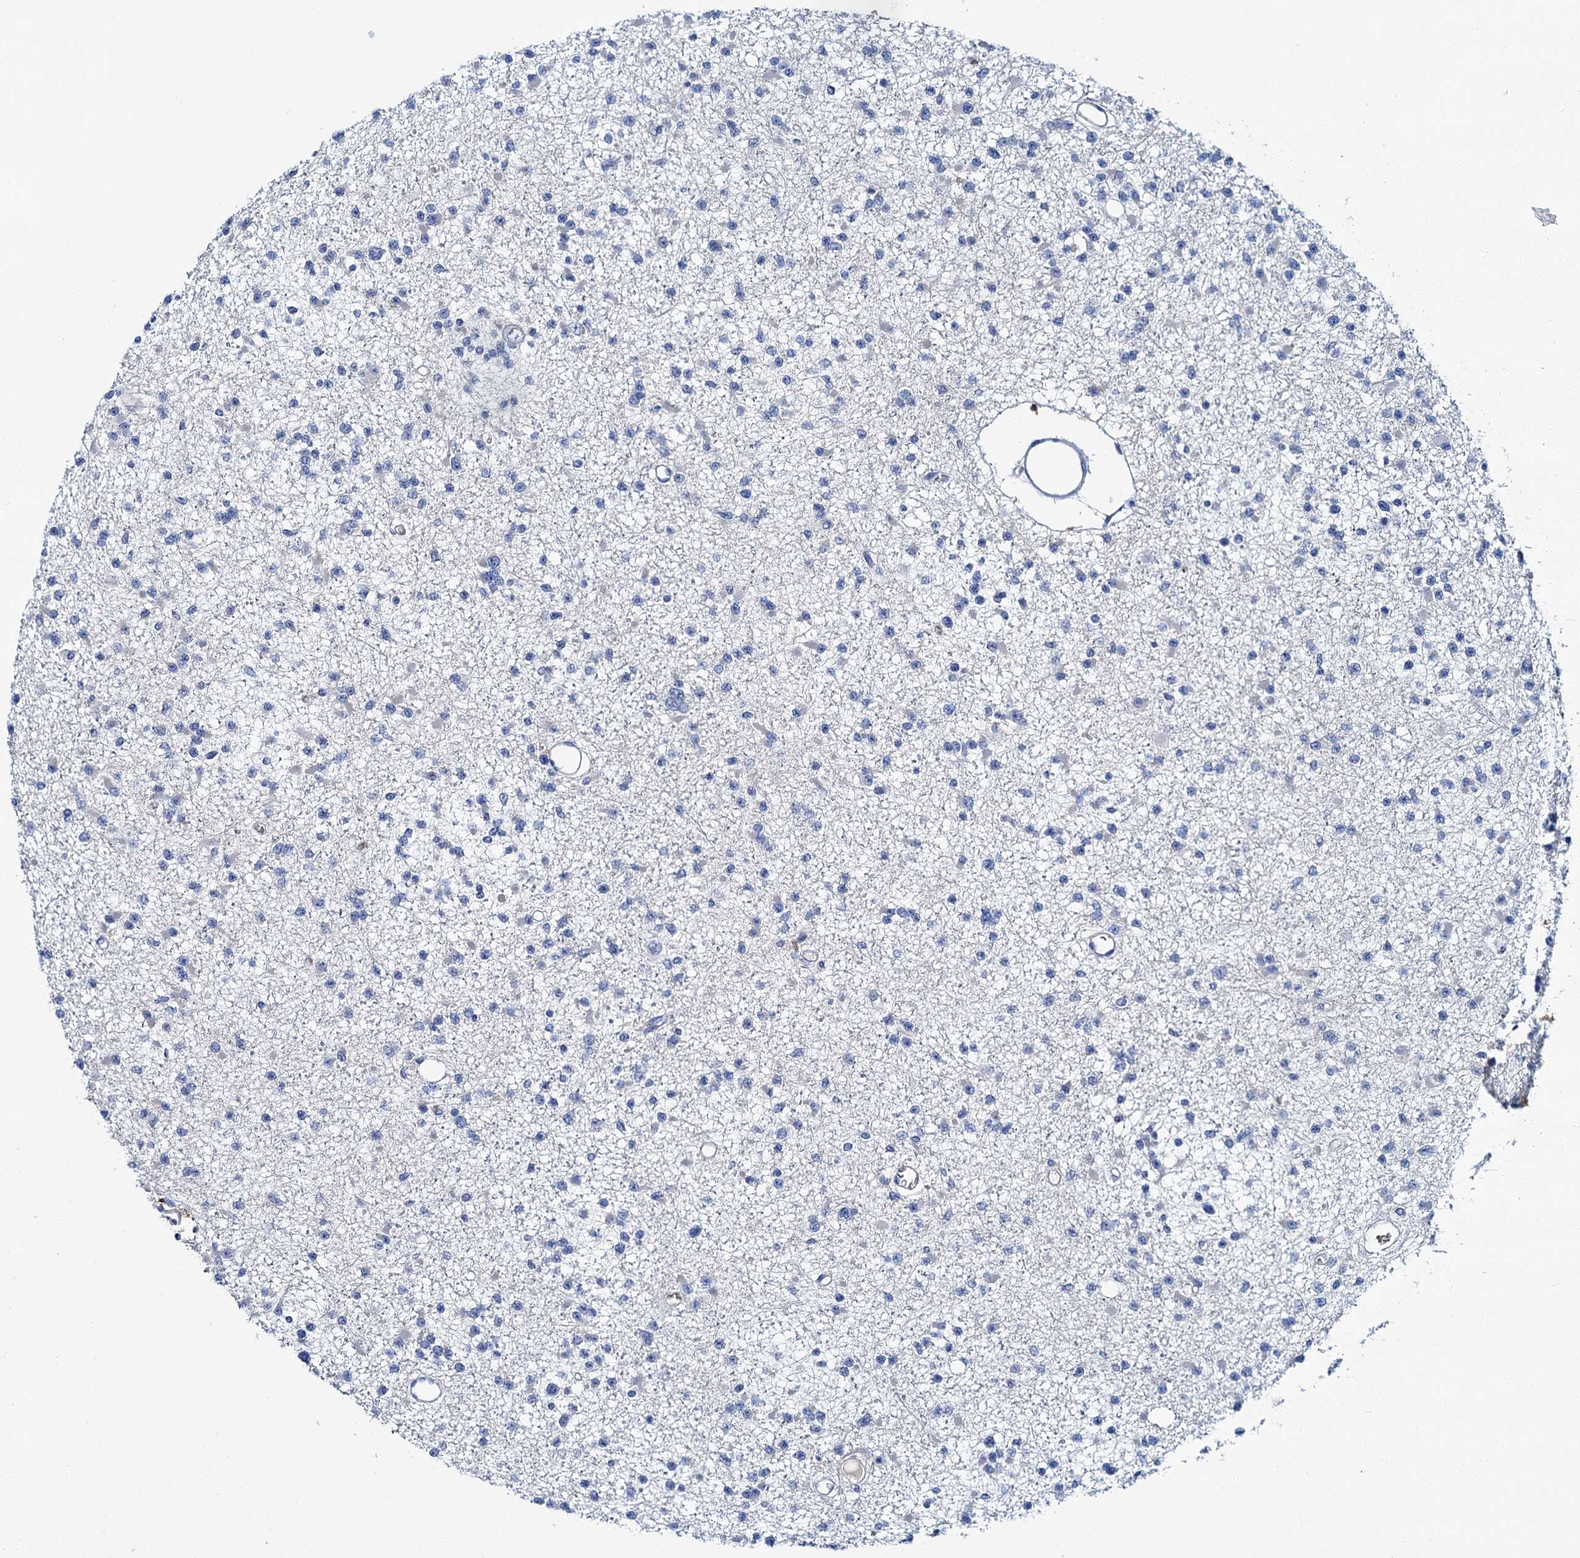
{"staining": {"intensity": "negative", "quantity": "none", "location": "none"}, "tissue": "glioma", "cell_type": "Tumor cells", "image_type": "cancer", "snomed": [{"axis": "morphology", "description": "Glioma, malignant, Low grade"}, {"axis": "topography", "description": "Brain"}], "caption": "Immunohistochemistry image of neoplastic tissue: low-grade glioma (malignant) stained with DAB shows no significant protein positivity in tumor cells.", "gene": "ATG2A", "patient": {"sex": "female", "age": 22}}